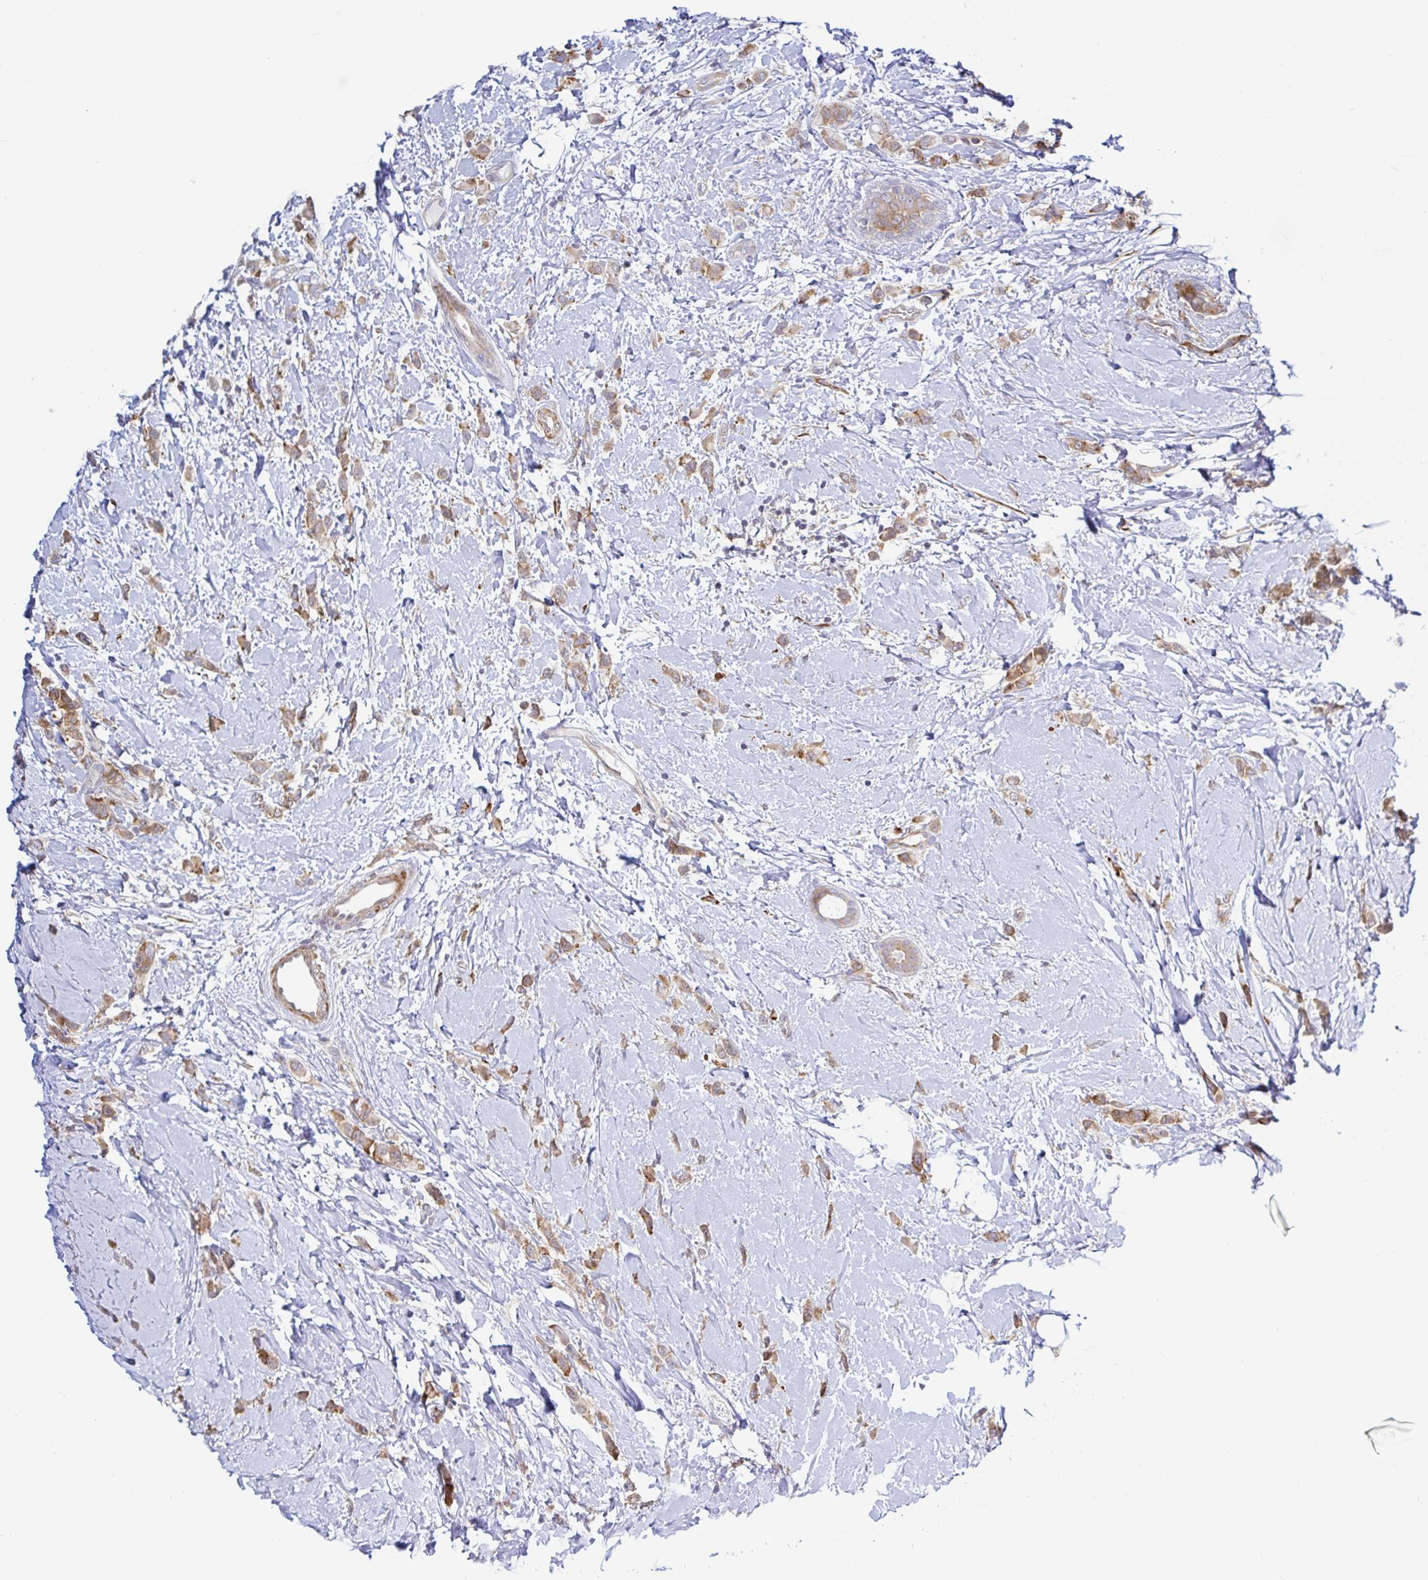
{"staining": {"intensity": "weak", "quantity": ">75%", "location": "cytoplasmic/membranous"}, "tissue": "breast cancer", "cell_type": "Tumor cells", "image_type": "cancer", "snomed": [{"axis": "morphology", "description": "Lobular carcinoma"}, {"axis": "topography", "description": "Breast"}], "caption": "Immunohistochemical staining of breast lobular carcinoma demonstrates low levels of weak cytoplasmic/membranous expression in about >75% of tumor cells.", "gene": "LARP1", "patient": {"sex": "female", "age": 66}}